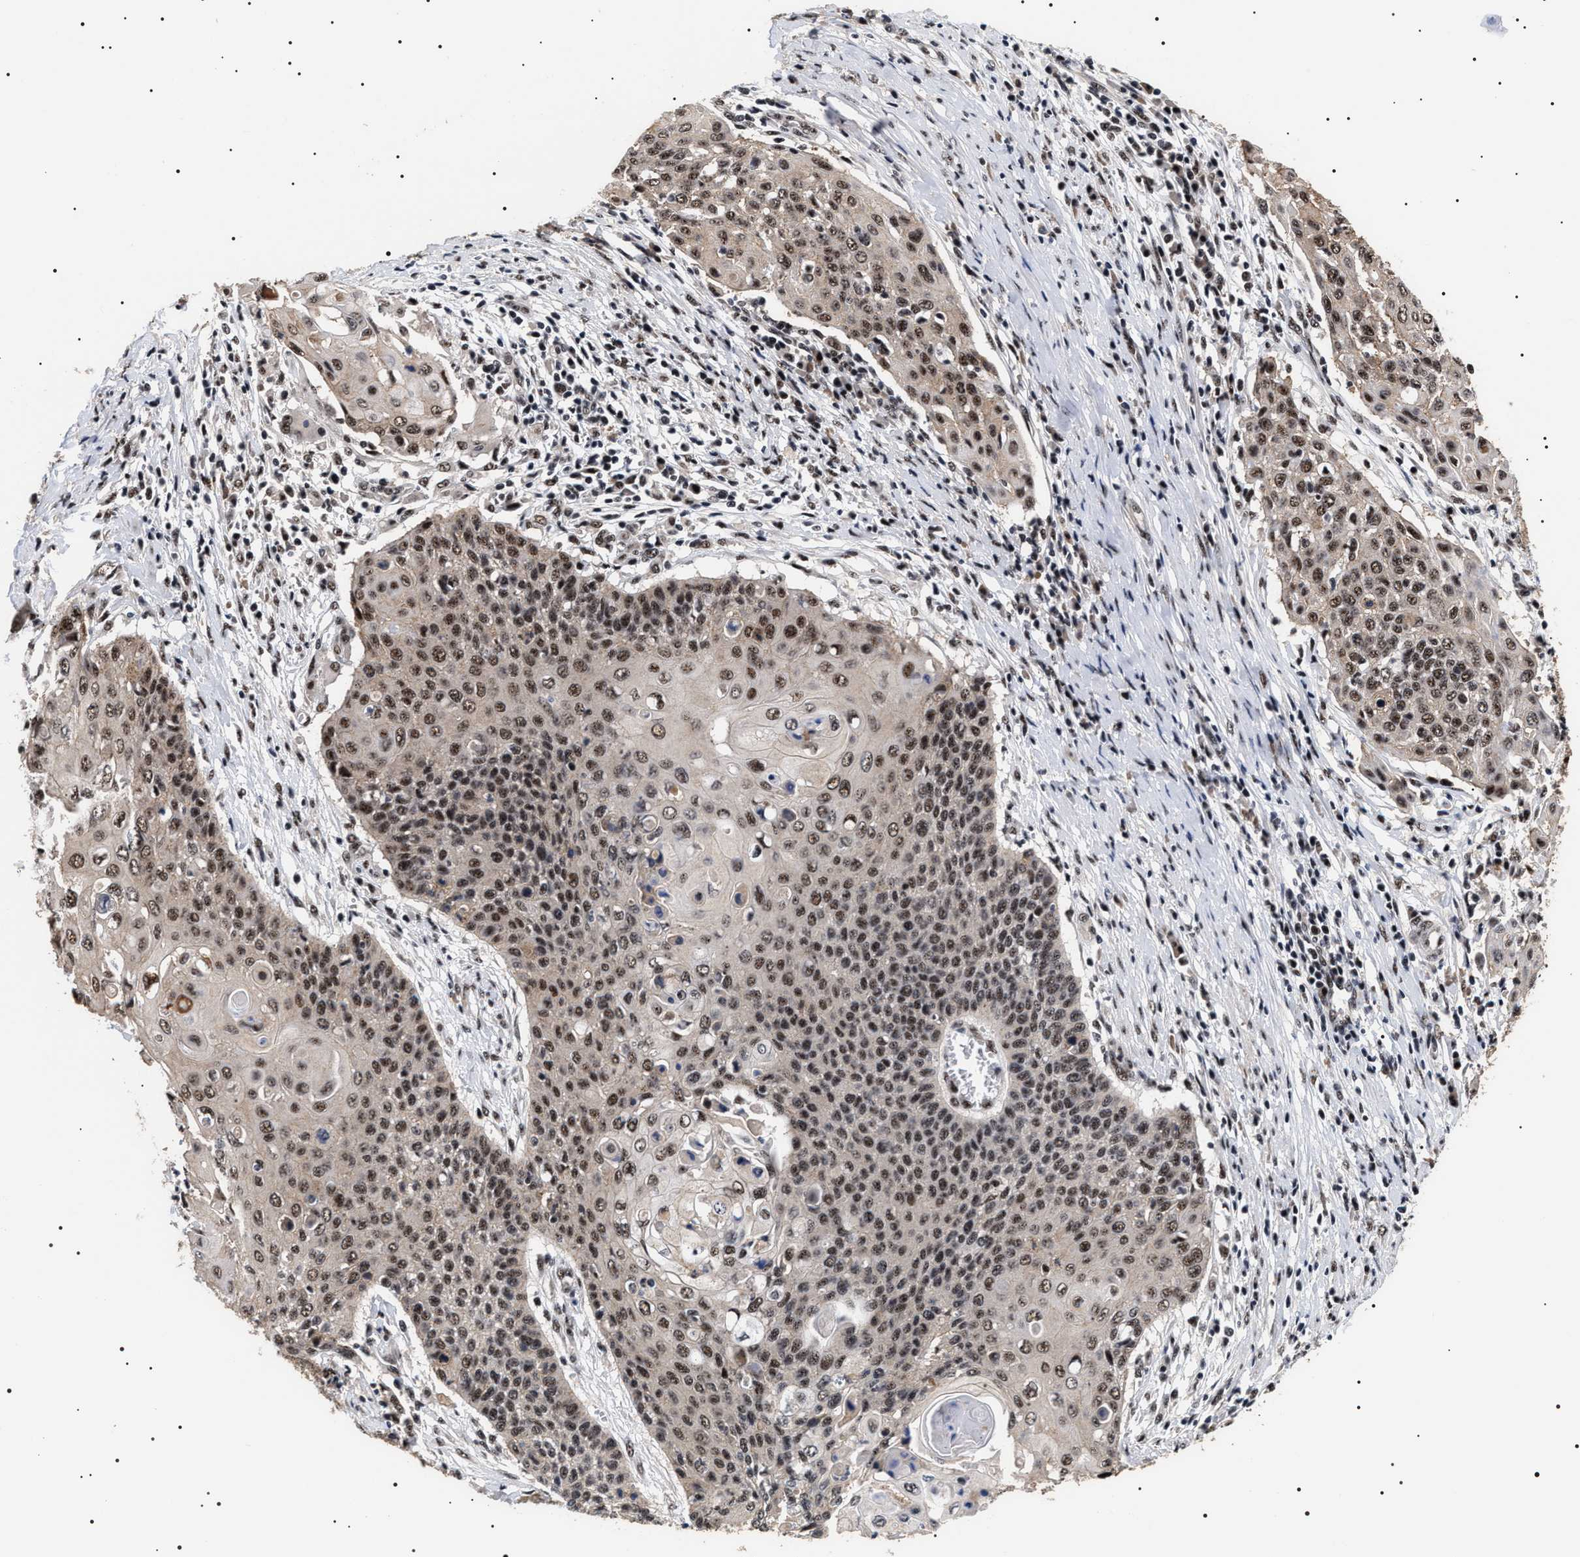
{"staining": {"intensity": "moderate", "quantity": ">75%", "location": "nuclear"}, "tissue": "cervical cancer", "cell_type": "Tumor cells", "image_type": "cancer", "snomed": [{"axis": "morphology", "description": "Squamous cell carcinoma, NOS"}, {"axis": "topography", "description": "Cervix"}], "caption": "Moderate nuclear expression for a protein is appreciated in about >75% of tumor cells of squamous cell carcinoma (cervical) using immunohistochemistry.", "gene": "CAAP1", "patient": {"sex": "female", "age": 39}}